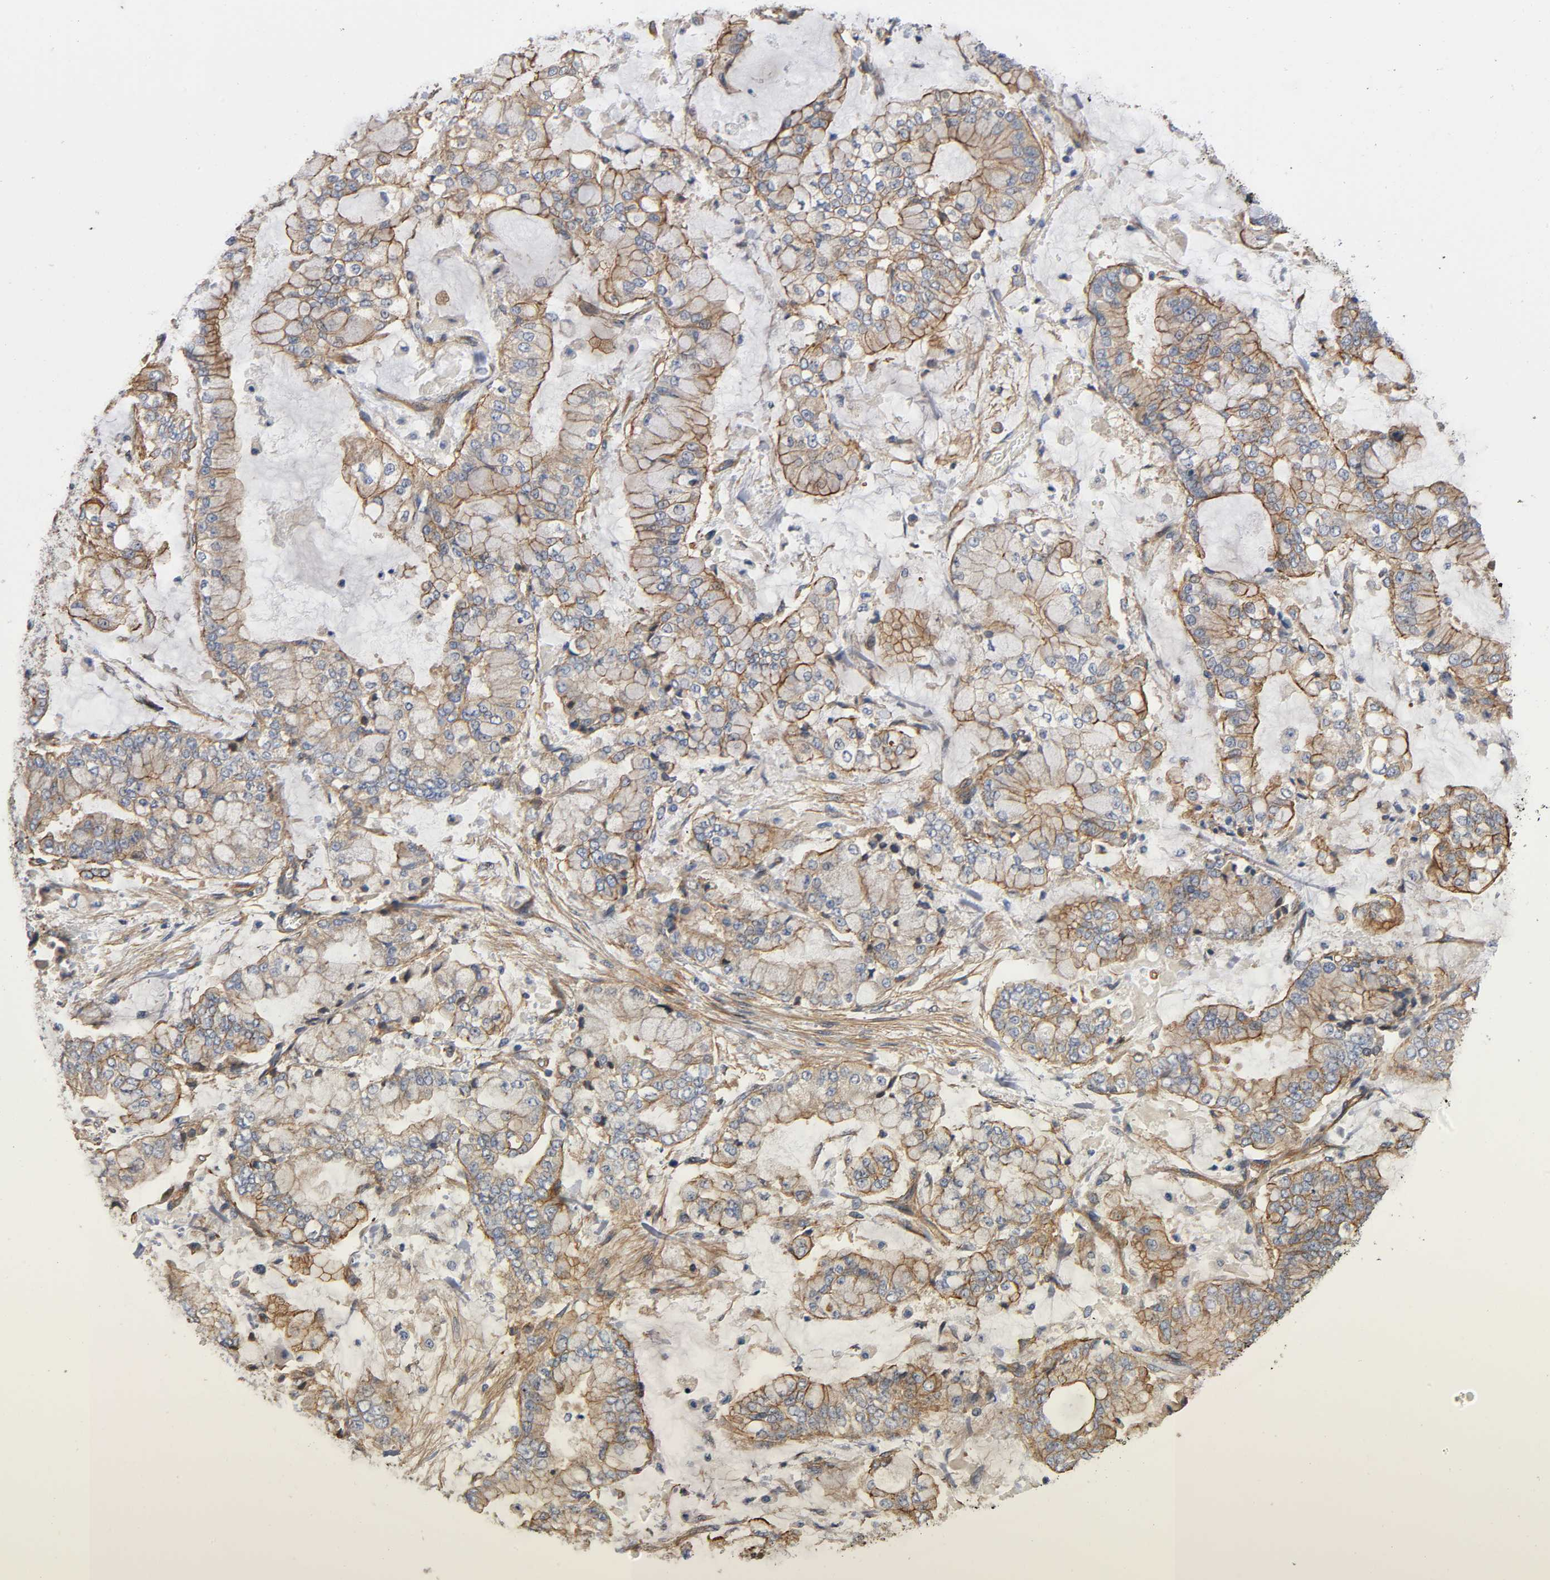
{"staining": {"intensity": "moderate", "quantity": ">75%", "location": "cytoplasmic/membranous"}, "tissue": "stomach cancer", "cell_type": "Tumor cells", "image_type": "cancer", "snomed": [{"axis": "morphology", "description": "Normal tissue, NOS"}, {"axis": "morphology", "description": "Adenocarcinoma, NOS"}, {"axis": "topography", "description": "Stomach, upper"}, {"axis": "topography", "description": "Stomach"}], "caption": "Brown immunohistochemical staining in human stomach cancer (adenocarcinoma) exhibits moderate cytoplasmic/membranous staining in about >75% of tumor cells. The staining was performed using DAB to visualize the protein expression in brown, while the nuclei were stained in blue with hematoxylin (Magnification: 20x).", "gene": "MARS1", "patient": {"sex": "male", "age": 76}}